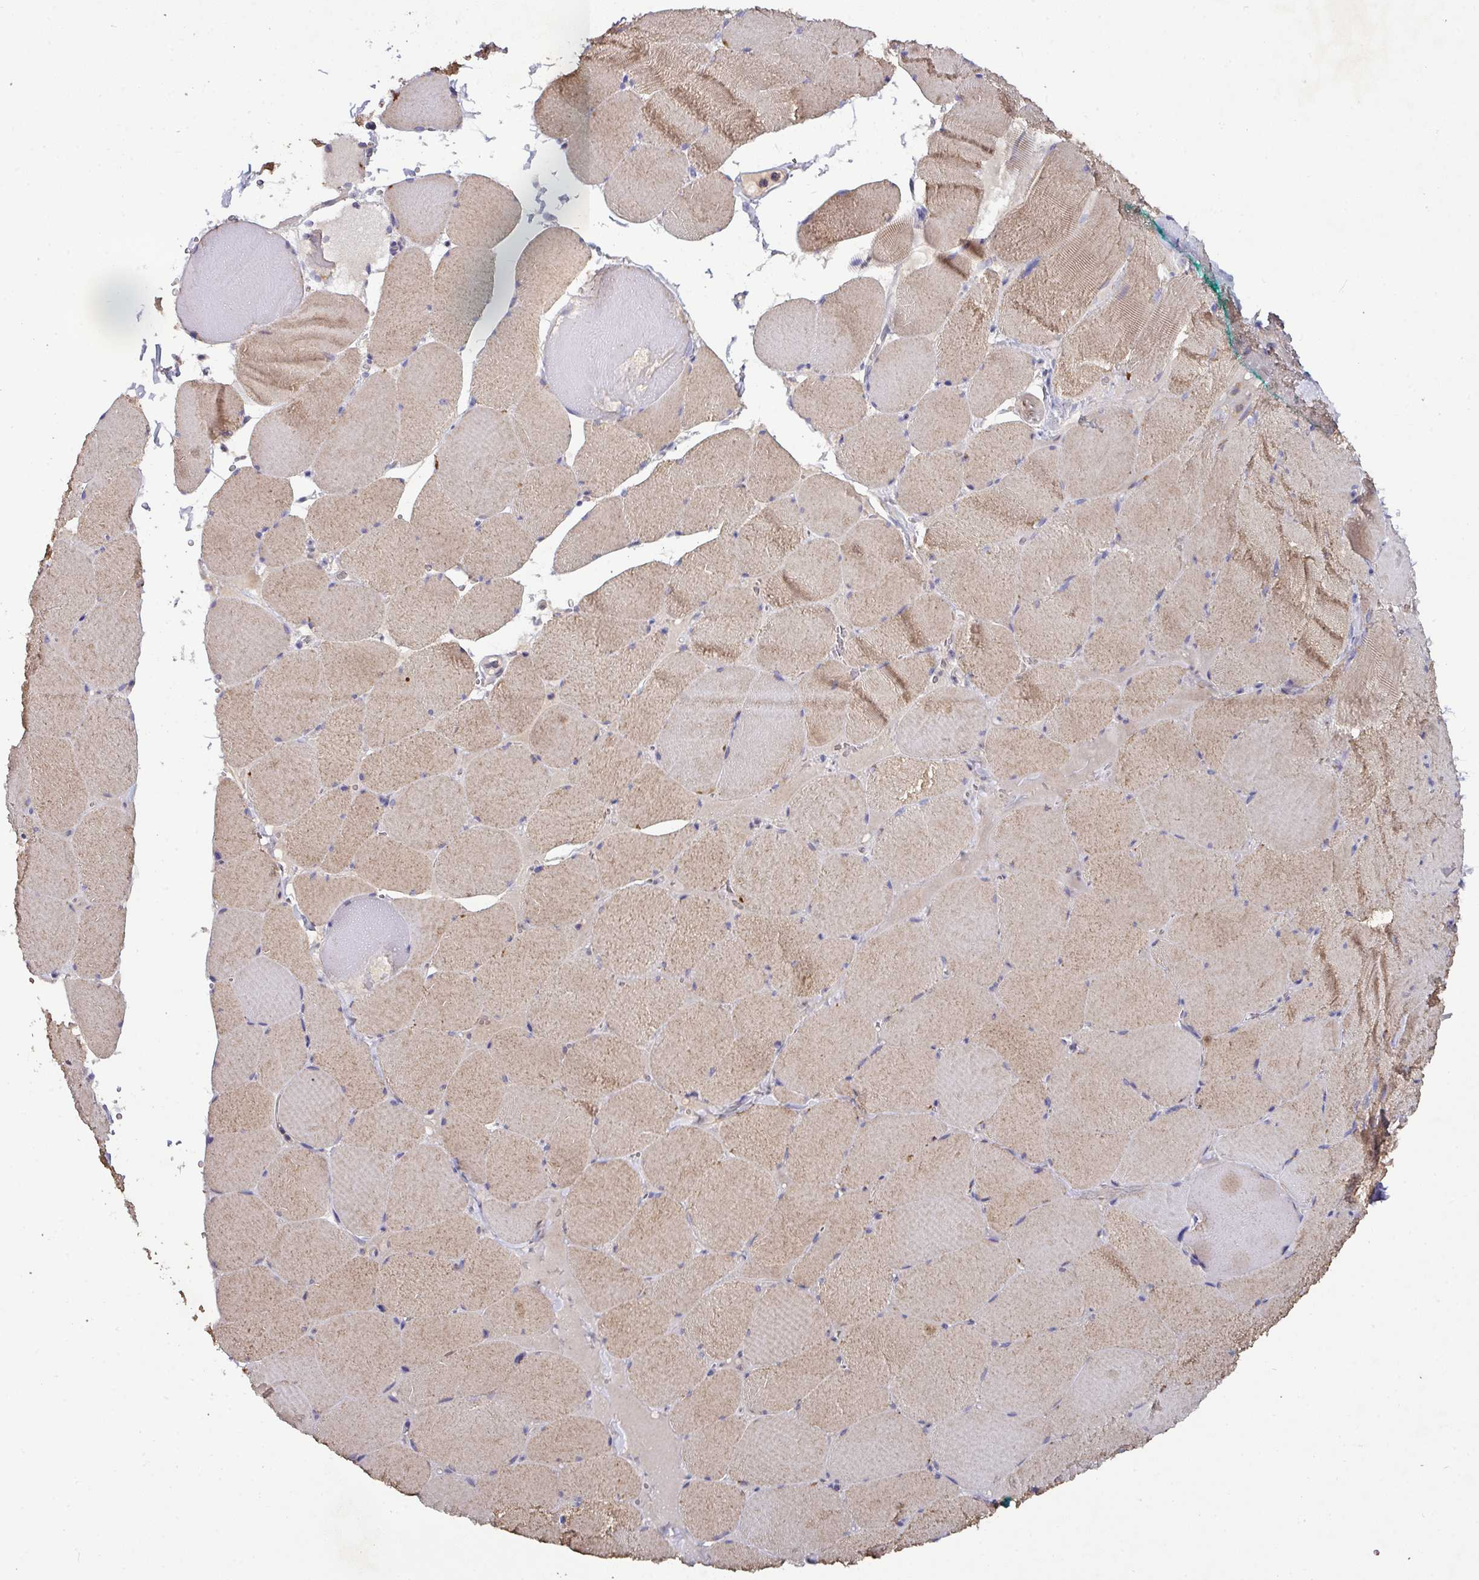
{"staining": {"intensity": "weak", "quantity": ">75%", "location": "cytoplasmic/membranous"}, "tissue": "skeletal muscle", "cell_type": "Myocytes", "image_type": "normal", "snomed": [{"axis": "morphology", "description": "Normal tissue, NOS"}, {"axis": "topography", "description": "Skeletal muscle"}, {"axis": "topography", "description": "Head-Neck"}], "caption": "Skeletal muscle stained with DAB (3,3'-diaminobenzidine) immunohistochemistry reveals low levels of weak cytoplasmic/membranous expression in approximately >75% of myocytes.", "gene": "AEBP2", "patient": {"sex": "male", "age": 66}}